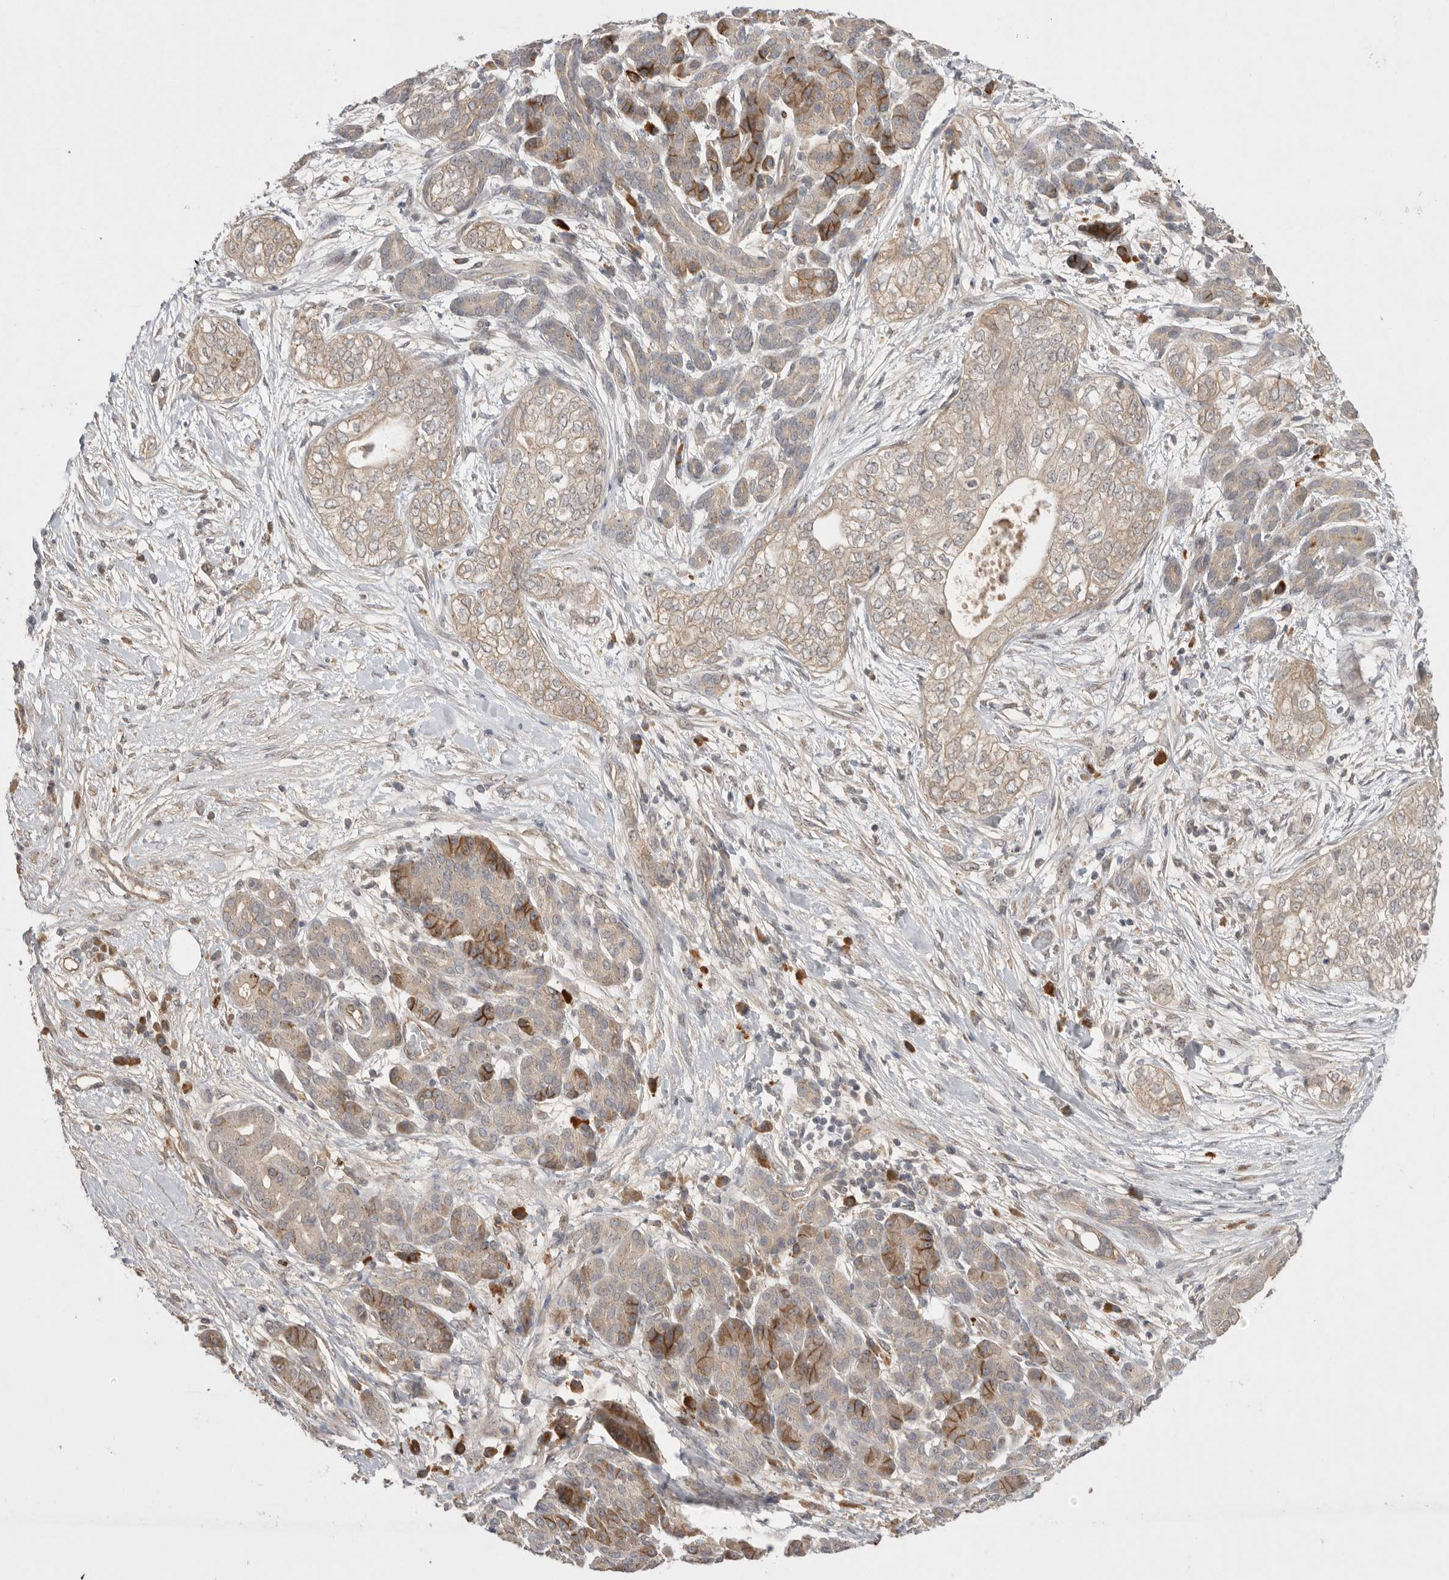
{"staining": {"intensity": "weak", "quantity": ">75%", "location": "cytoplasmic/membranous"}, "tissue": "pancreatic cancer", "cell_type": "Tumor cells", "image_type": "cancer", "snomed": [{"axis": "morphology", "description": "Adenocarcinoma, NOS"}, {"axis": "topography", "description": "Pancreas"}], "caption": "Brown immunohistochemical staining in human pancreatic cancer exhibits weak cytoplasmic/membranous staining in approximately >75% of tumor cells. (Stains: DAB (3,3'-diaminobenzidine) in brown, nuclei in blue, Microscopy: brightfield microscopy at high magnification).", "gene": "NRCAM", "patient": {"sex": "male", "age": 72}}